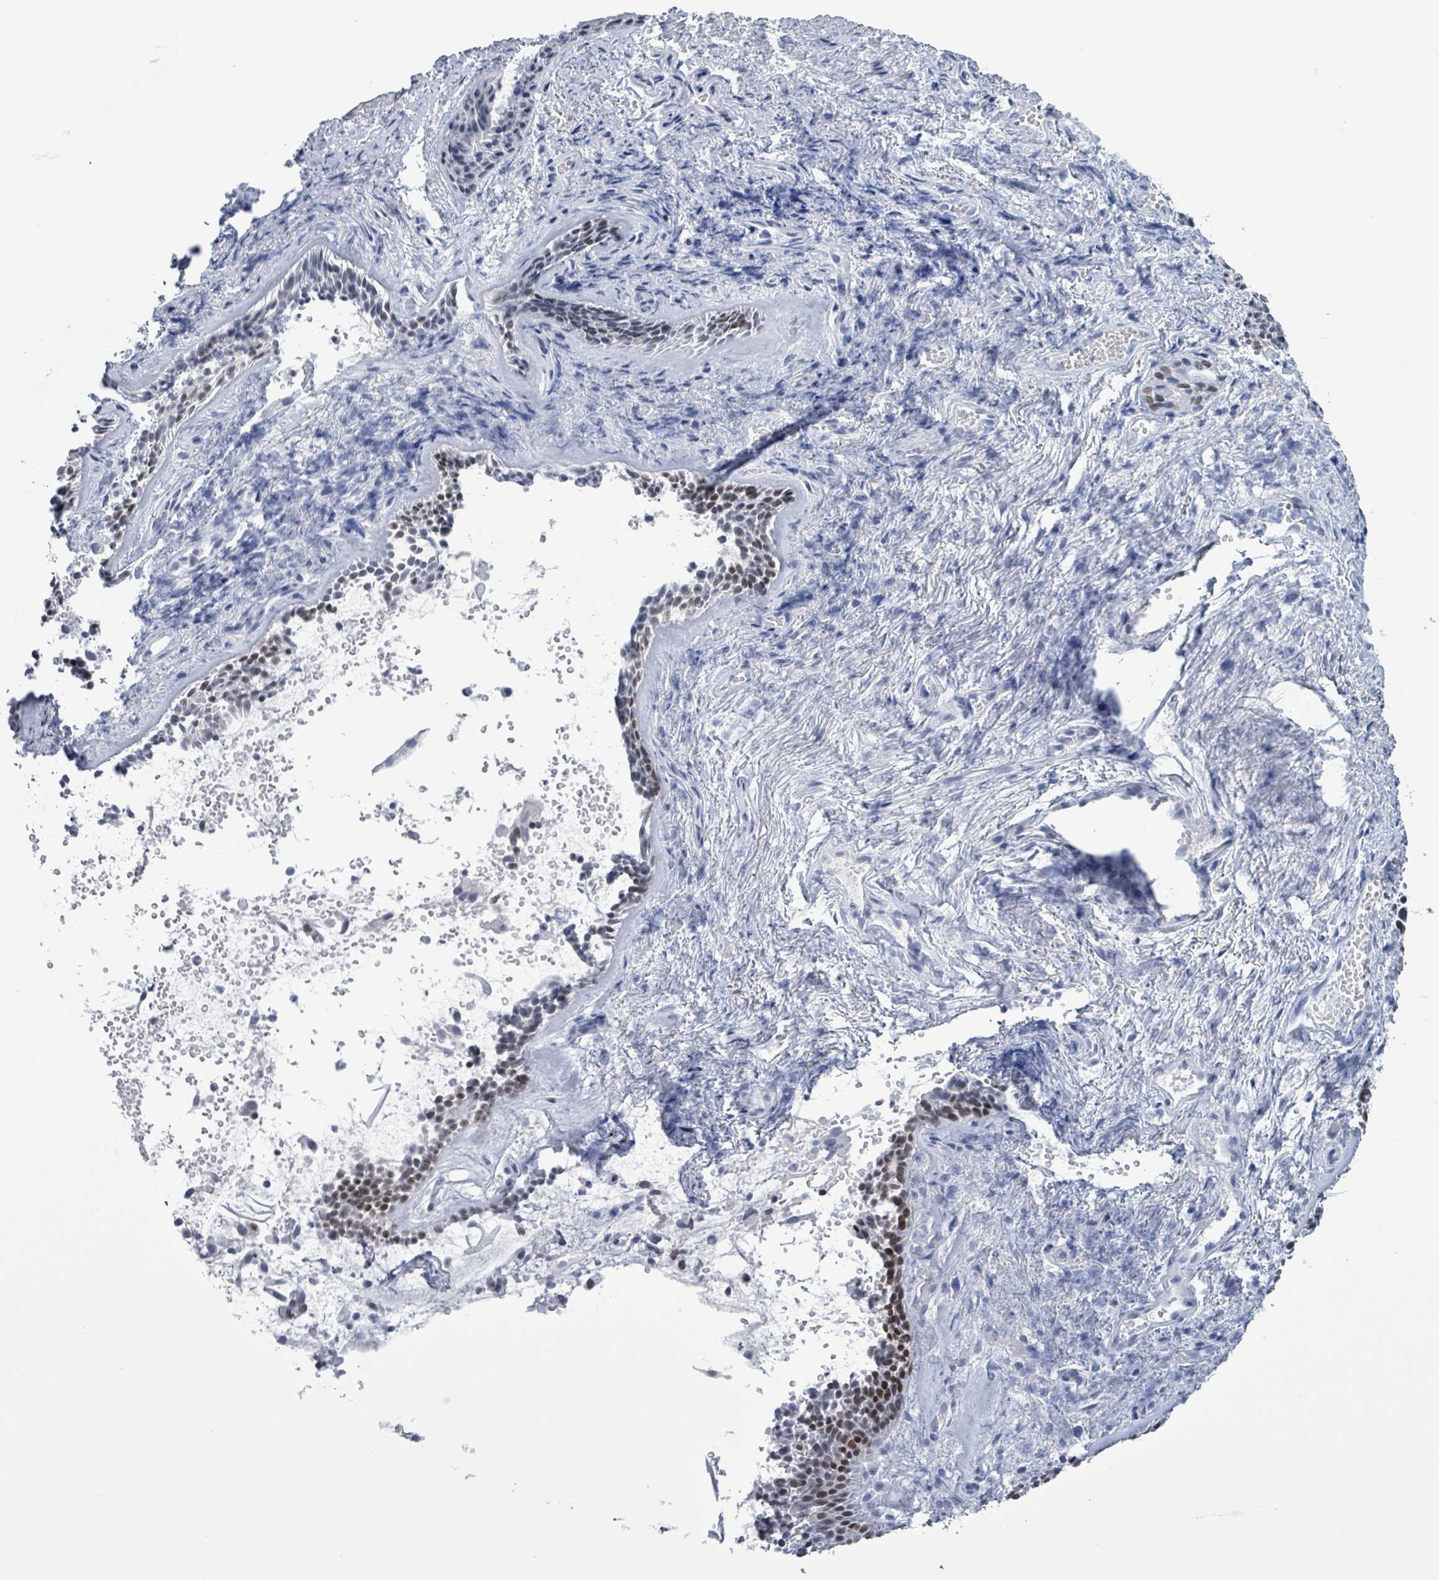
{"staining": {"intensity": "moderate", "quantity": "25%-75%", "location": "nuclear"}, "tissue": "nasopharynx", "cell_type": "Respiratory epithelial cells", "image_type": "normal", "snomed": [{"axis": "morphology", "description": "Normal tissue, NOS"}, {"axis": "topography", "description": "Cartilage tissue"}, {"axis": "topography", "description": "Nasopharynx"}, {"axis": "topography", "description": "Thyroid gland"}], "caption": "Immunohistochemical staining of benign human nasopharynx displays 25%-75% levels of moderate nuclear protein positivity in approximately 25%-75% of respiratory epithelial cells. The staining was performed using DAB (3,3'-diaminobenzidine) to visualize the protein expression in brown, while the nuclei were stained in blue with hematoxylin (Magnification: 20x).", "gene": "NKX2", "patient": {"sex": "male", "age": 63}}